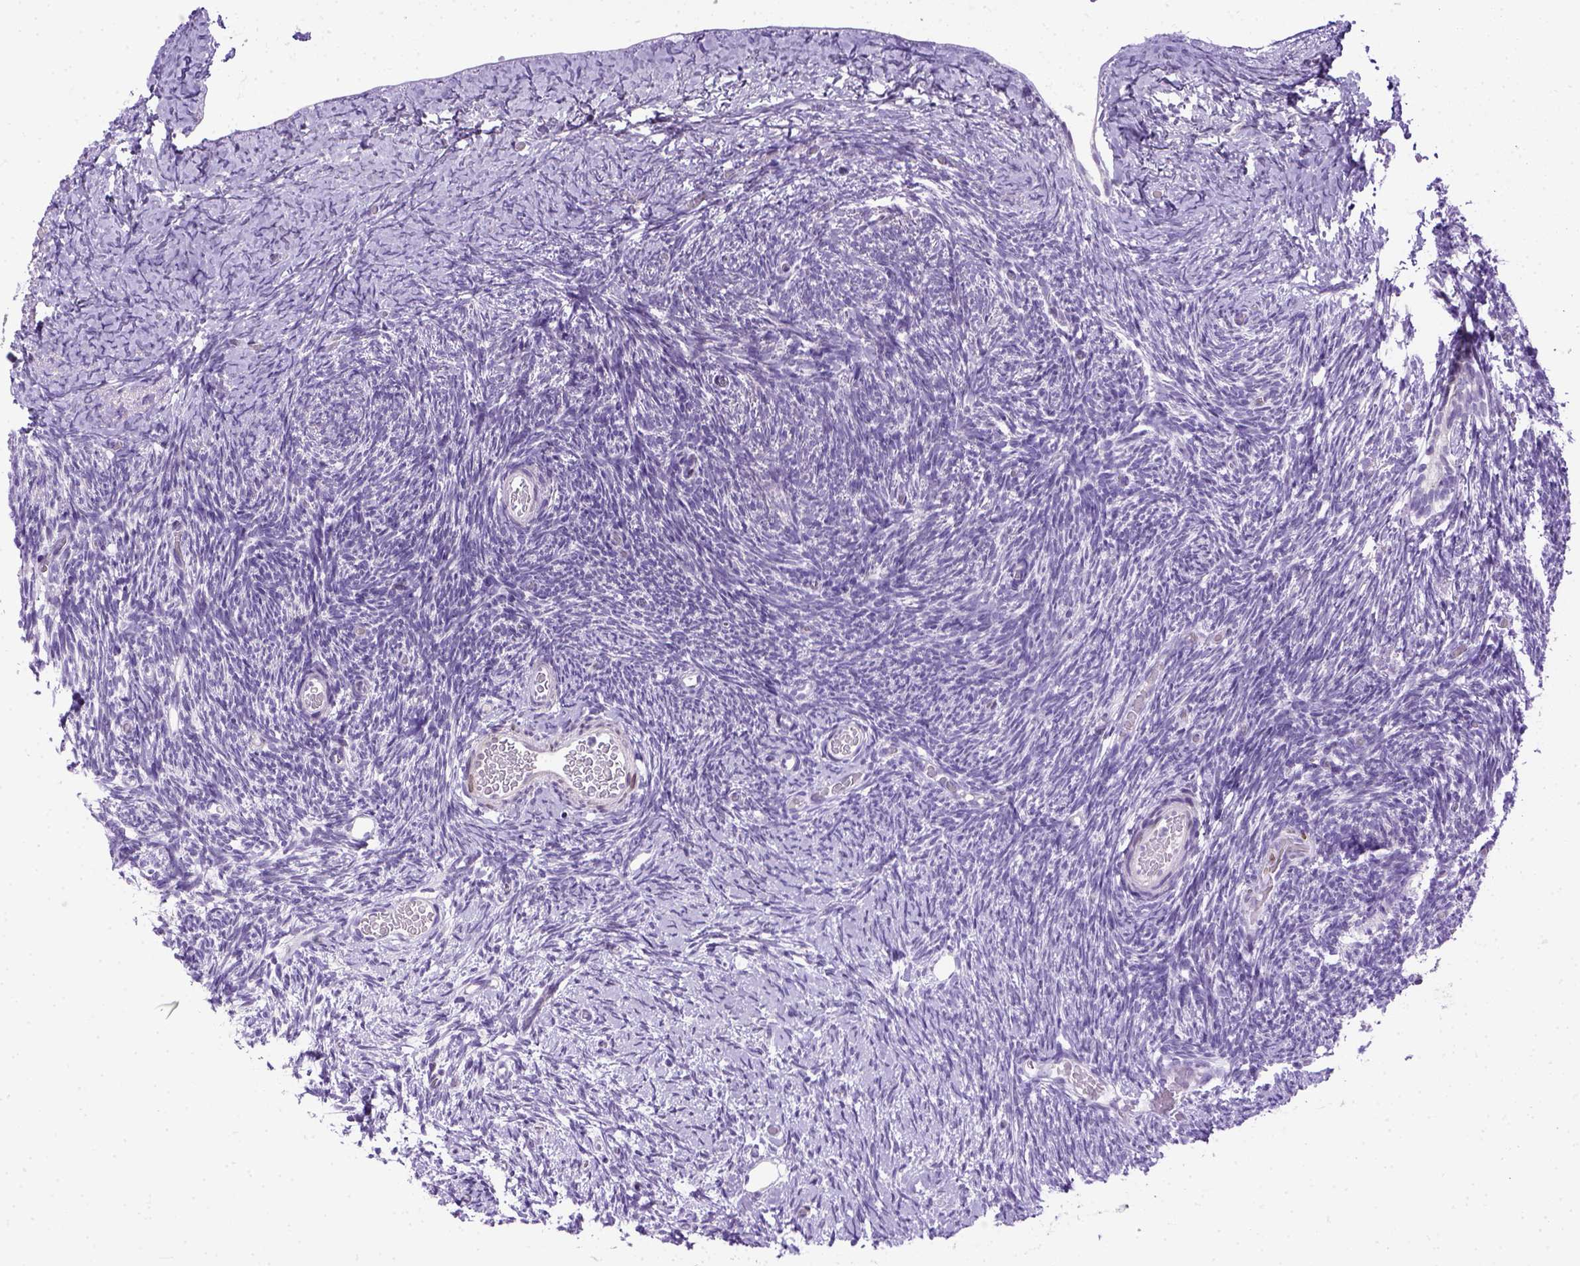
{"staining": {"intensity": "negative", "quantity": "none", "location": "none"}, "tissue": "ovary", "cell_type": "Follicle cells", "image_type": "normal", "snomed": [{"axis": "morphology", "description": "Normal tissue, NOS"}, {"axis": "topography", "description": "Ovary"}], "caption": "High power microscopy image of an IHC photomicrograph of benign ovary, revealing no significant positivity in follicle cells. (DAB IHC with hematoxylin counter stain).", "gene": "FAM184B", "patient": {"sex": "female", "age": 39}}